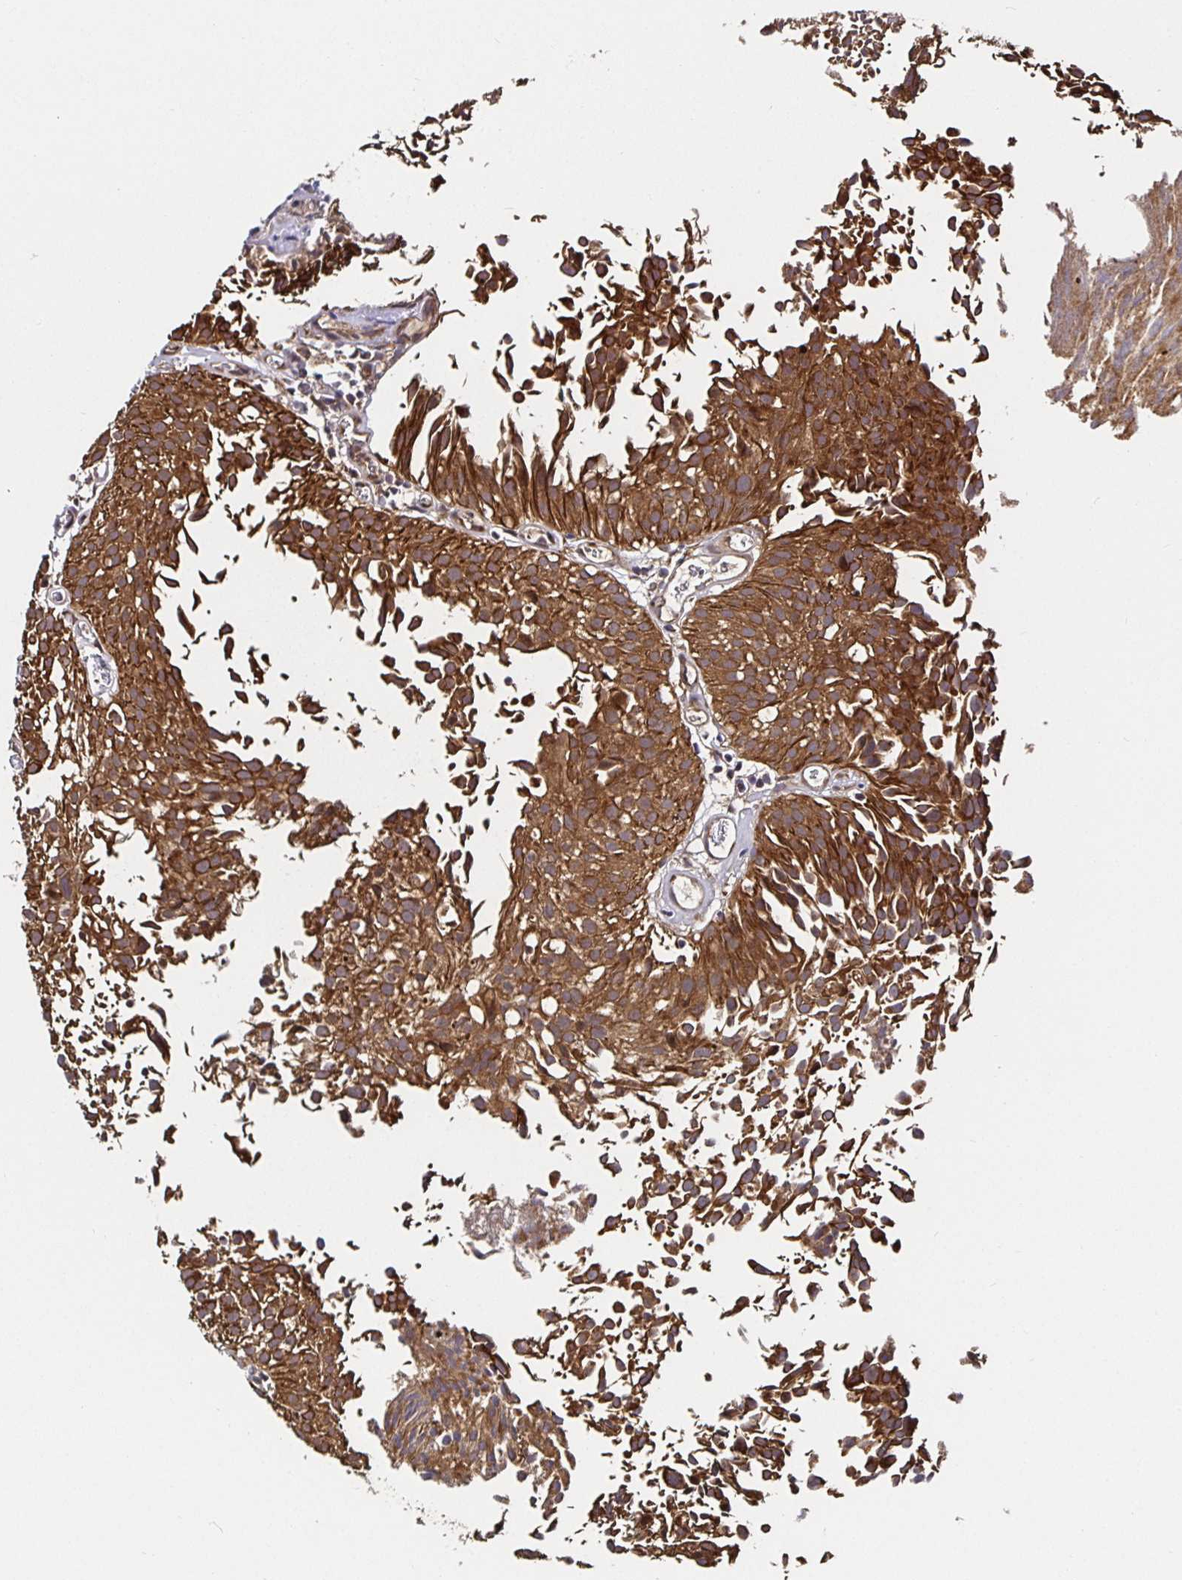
{"staining": {"intensity": "strong", "quantity": ">75%", "location": "cytoplasmic/membranous"}, "tissue": "urothelial cancer", "cell_type": "Tumor cells", "image_type": "cancer", "snomed": [{"axis": "morphology", "description": "Urothelial carcinoma, Low grade"}, {"axis": "topography", "description": "Urinary bladder"}], "caption": "Tumor cells display strong cytoplasmic/membranous positivity in about >75% of cells in urothelial cancer. (Stains: DAB (3,3'-diaminobenzidine) in brown, nuclei in blue, Microscopy: brightfield microscopy at high magnification).", "gene": "MLST8", "patient": {"sex": "male", "age": 80}}